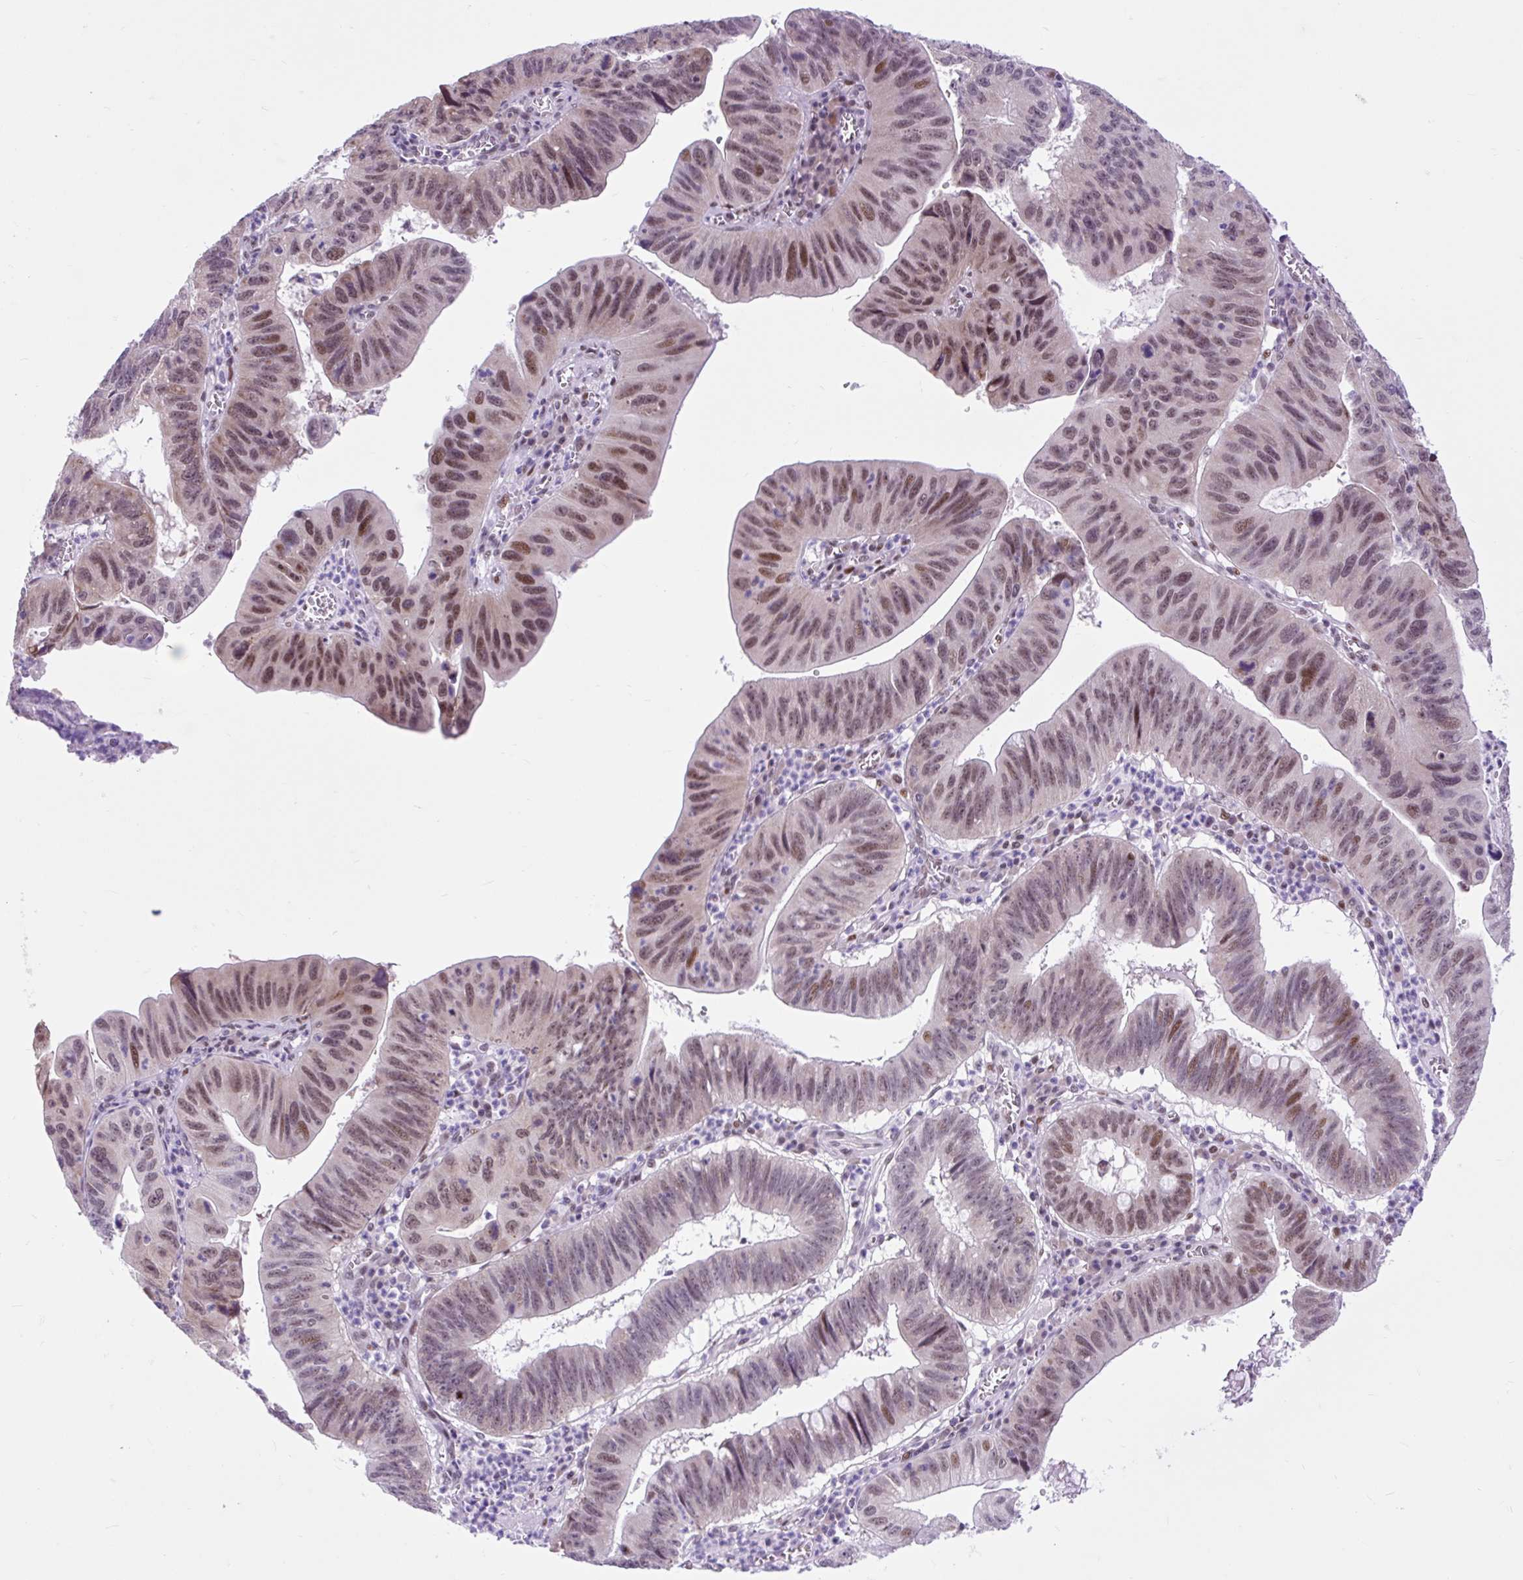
{"staining": {"intensity": "moderate", "quantity": ">75%", "location": "nuclear"}, "tissue": "stomach cancer", "cell_type": "Tumor cells", "image_type": "cancer", "snomed": [{"axis": "morphology", "description": "Adenocarcinoma, NOS"}, {"axis": "topography", "description": "Stomach"}], "caption": "Protein expression analysis of adenocarcinoma (stomach) demonstrates moderate nuclear staining in approximately >75% of tumor cells.", "gene": "CLK2", "patient": {"sex": "male", "age": 59}}